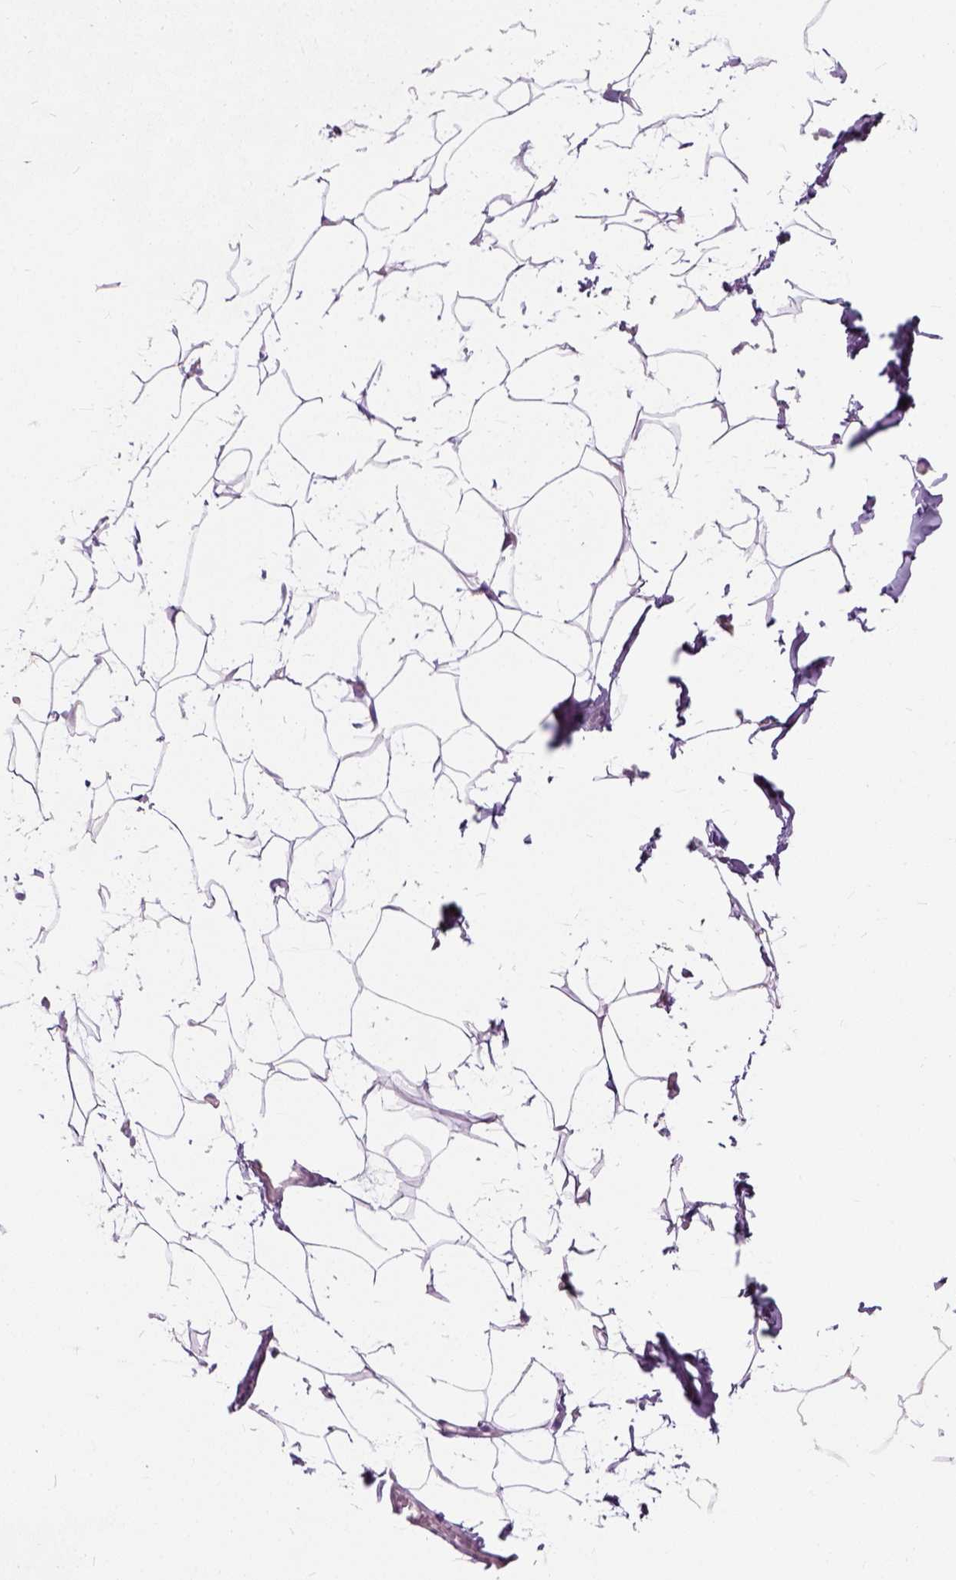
{"staining": {"intensity": "negative", "quantity": "none", "location": "none"}, "tissue": "breast", "cell_type": "Adipocytes", "image_type": "normal", "snomed": [{"axis": "morphology", "description": "Normal tissue, NOS"}, {"axis": "topography", "description": "Breast"}], "caption": "Immunohistochemistry (IHC) micrograph of benign breast stained for a protein (brown), which demonstrates no expression in adipocytes. (Stains: DAB (3,3'-diaminobenzidine) IHC with hematoxylin counter stain, Microscopy: brightfield microscopy at high magnification).", "gene": "TRIM72", "patient": {"sex": "female", "age": 32}}